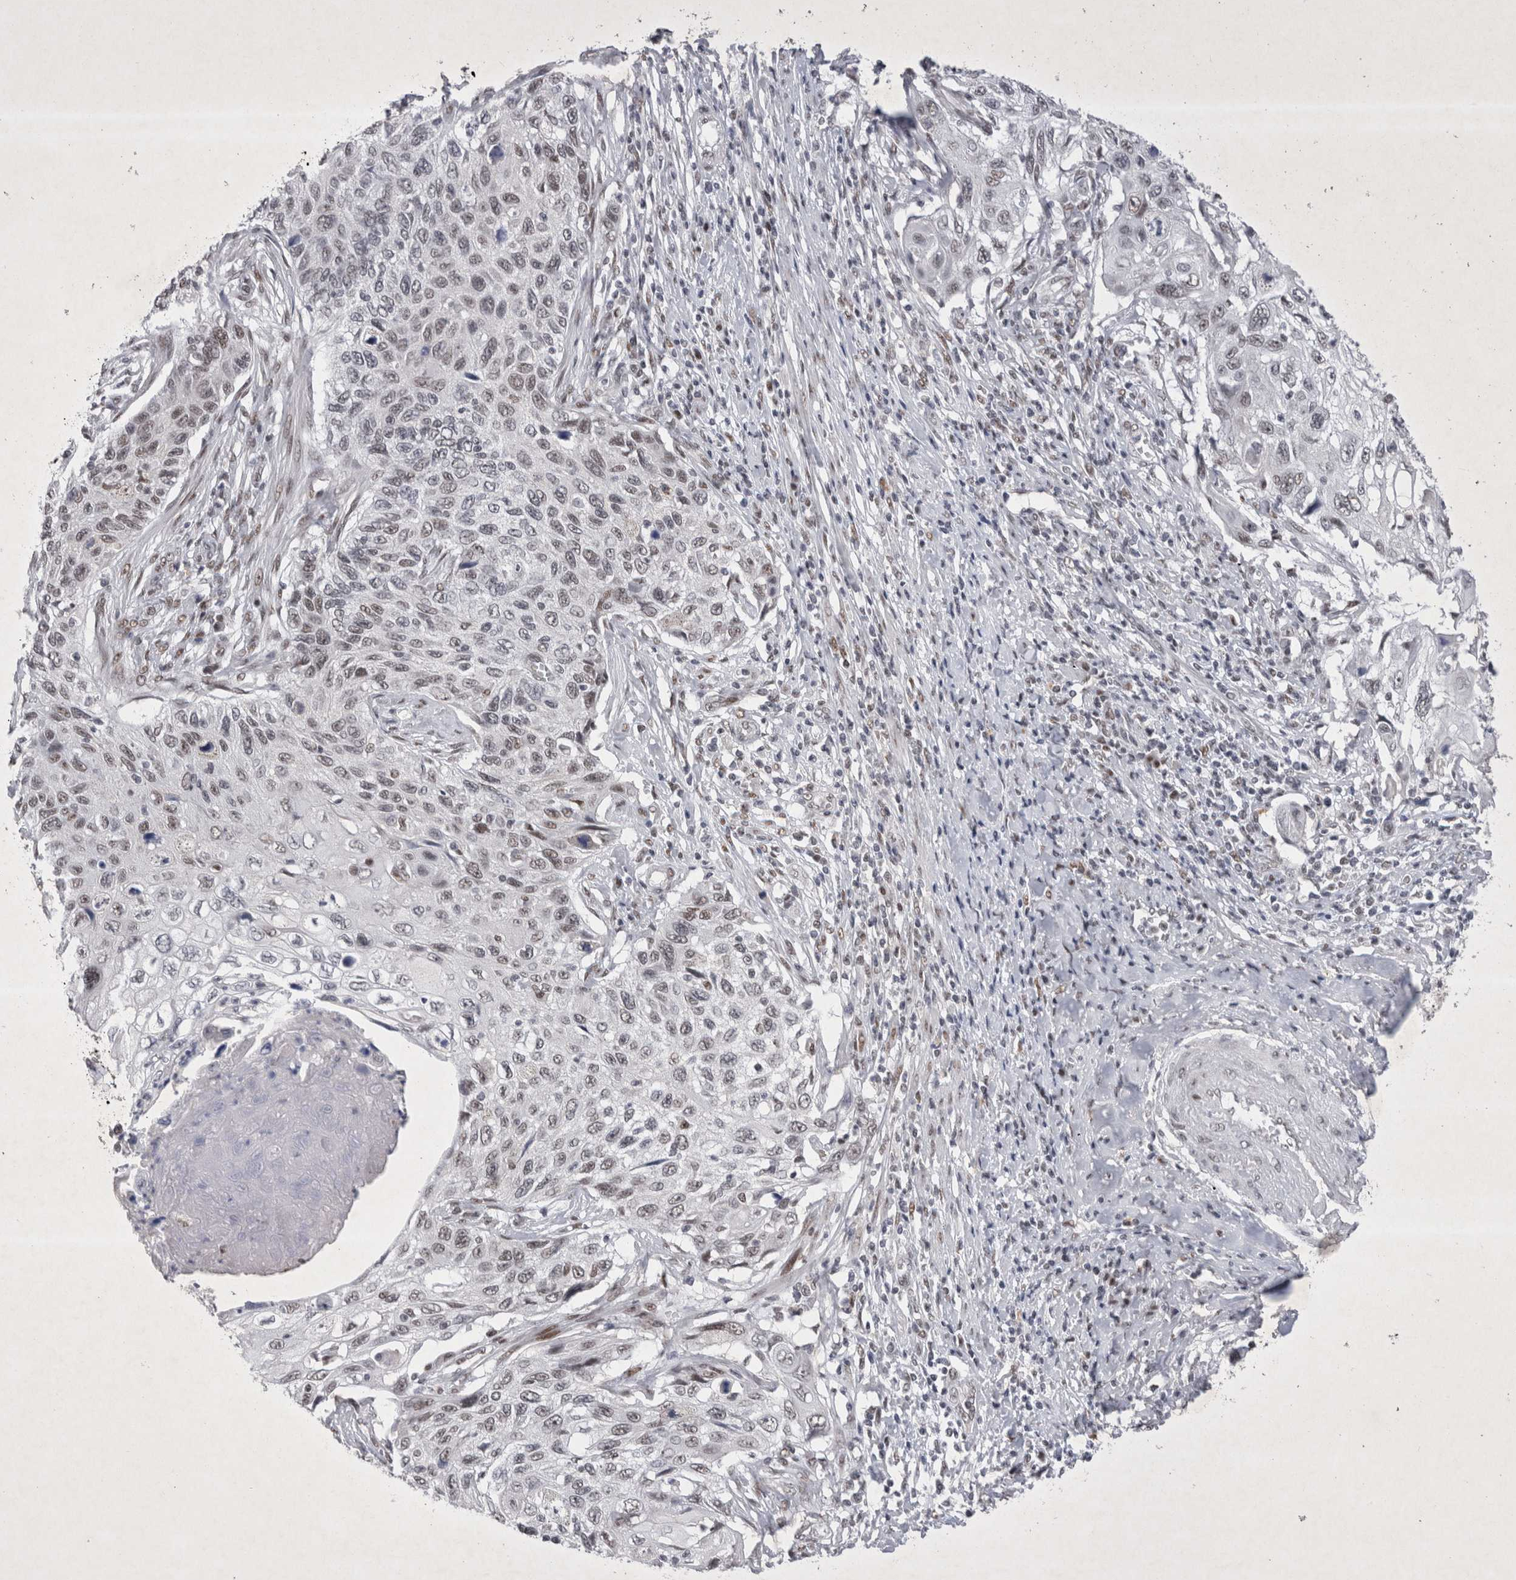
{"staining": {"intensity": "weak", "quantity": "25%-75%", "location": "nuclear"}, "tissue": "cervical cancer", "cell_type": "Tumor cells", "image_type": "cancer", "snomed": [{"axis": "morphology", "description": "Squamous cell carcinoma, NOS"}, {"axis": "topography", "description": "Cervix"}], "caption": "An immunohistochemistry (IHC) micrograph of neoplastic tissue is shown. Protein staining in brown highlights weak nuclear positivity in squamous cell carcinoma (cervical) within tumor cells.", "gene": "RBM6", "patient": {"sex": "female", "age": 70}}